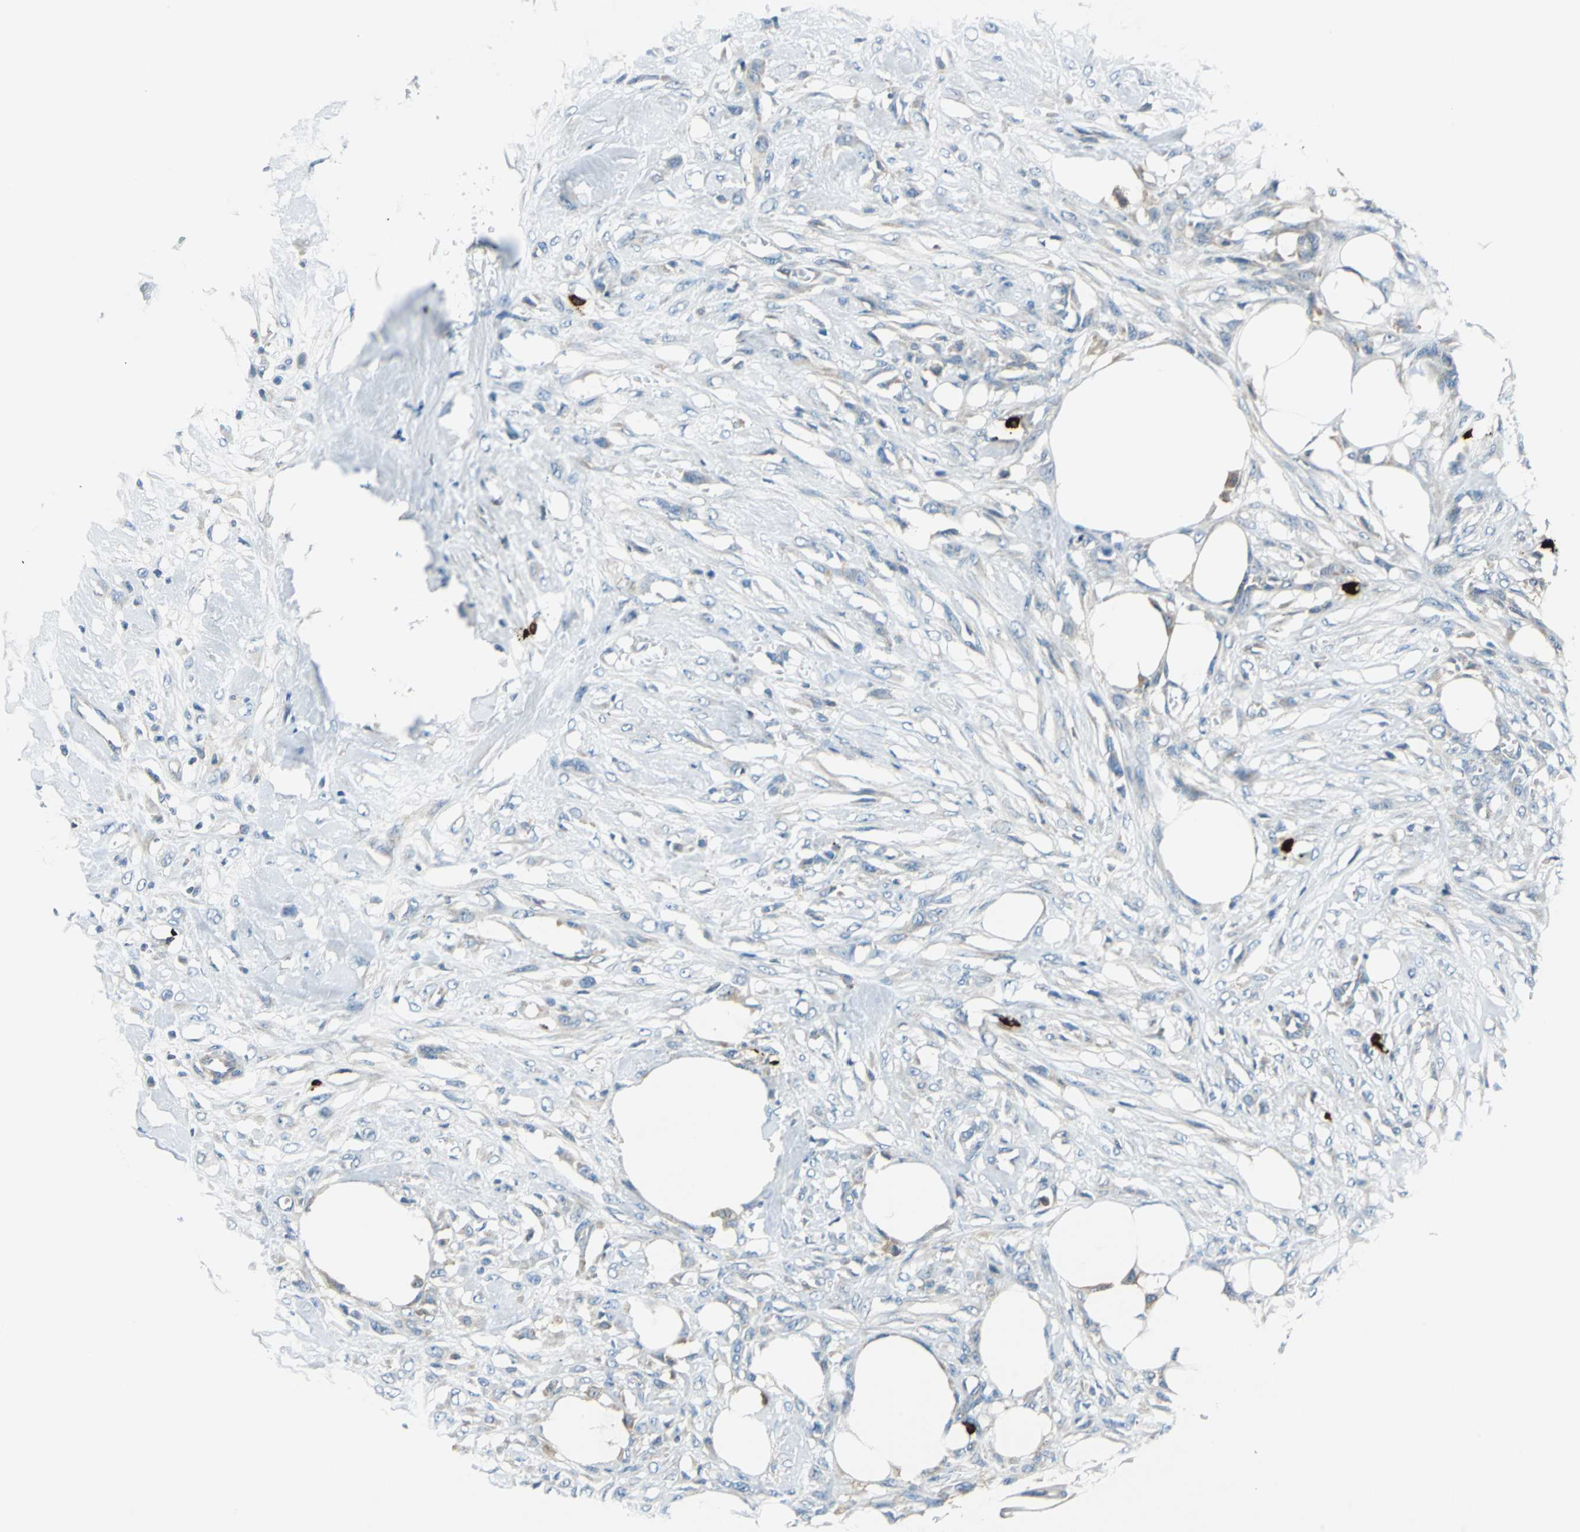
{"staining": {"intensity": "negative", "quantity": "none", "location": "none"}, "tissue": "skin cancer", "cell_type": "Tumor cells", "image_type": "cancer", "snomed": [{"axis": "morphology", "description": "Normal tissue, NOS"}, {"axis": "morphology", "description": "Squamous cell carcinoma, NOS"}, {"axis": "topography", "description": "Skin"}], "caption": "There is no significant expression in tumor cells of skin squamous cell carcinoma.", "gene": "CPA3", "patient": {"sex": "female", "age": 59}}